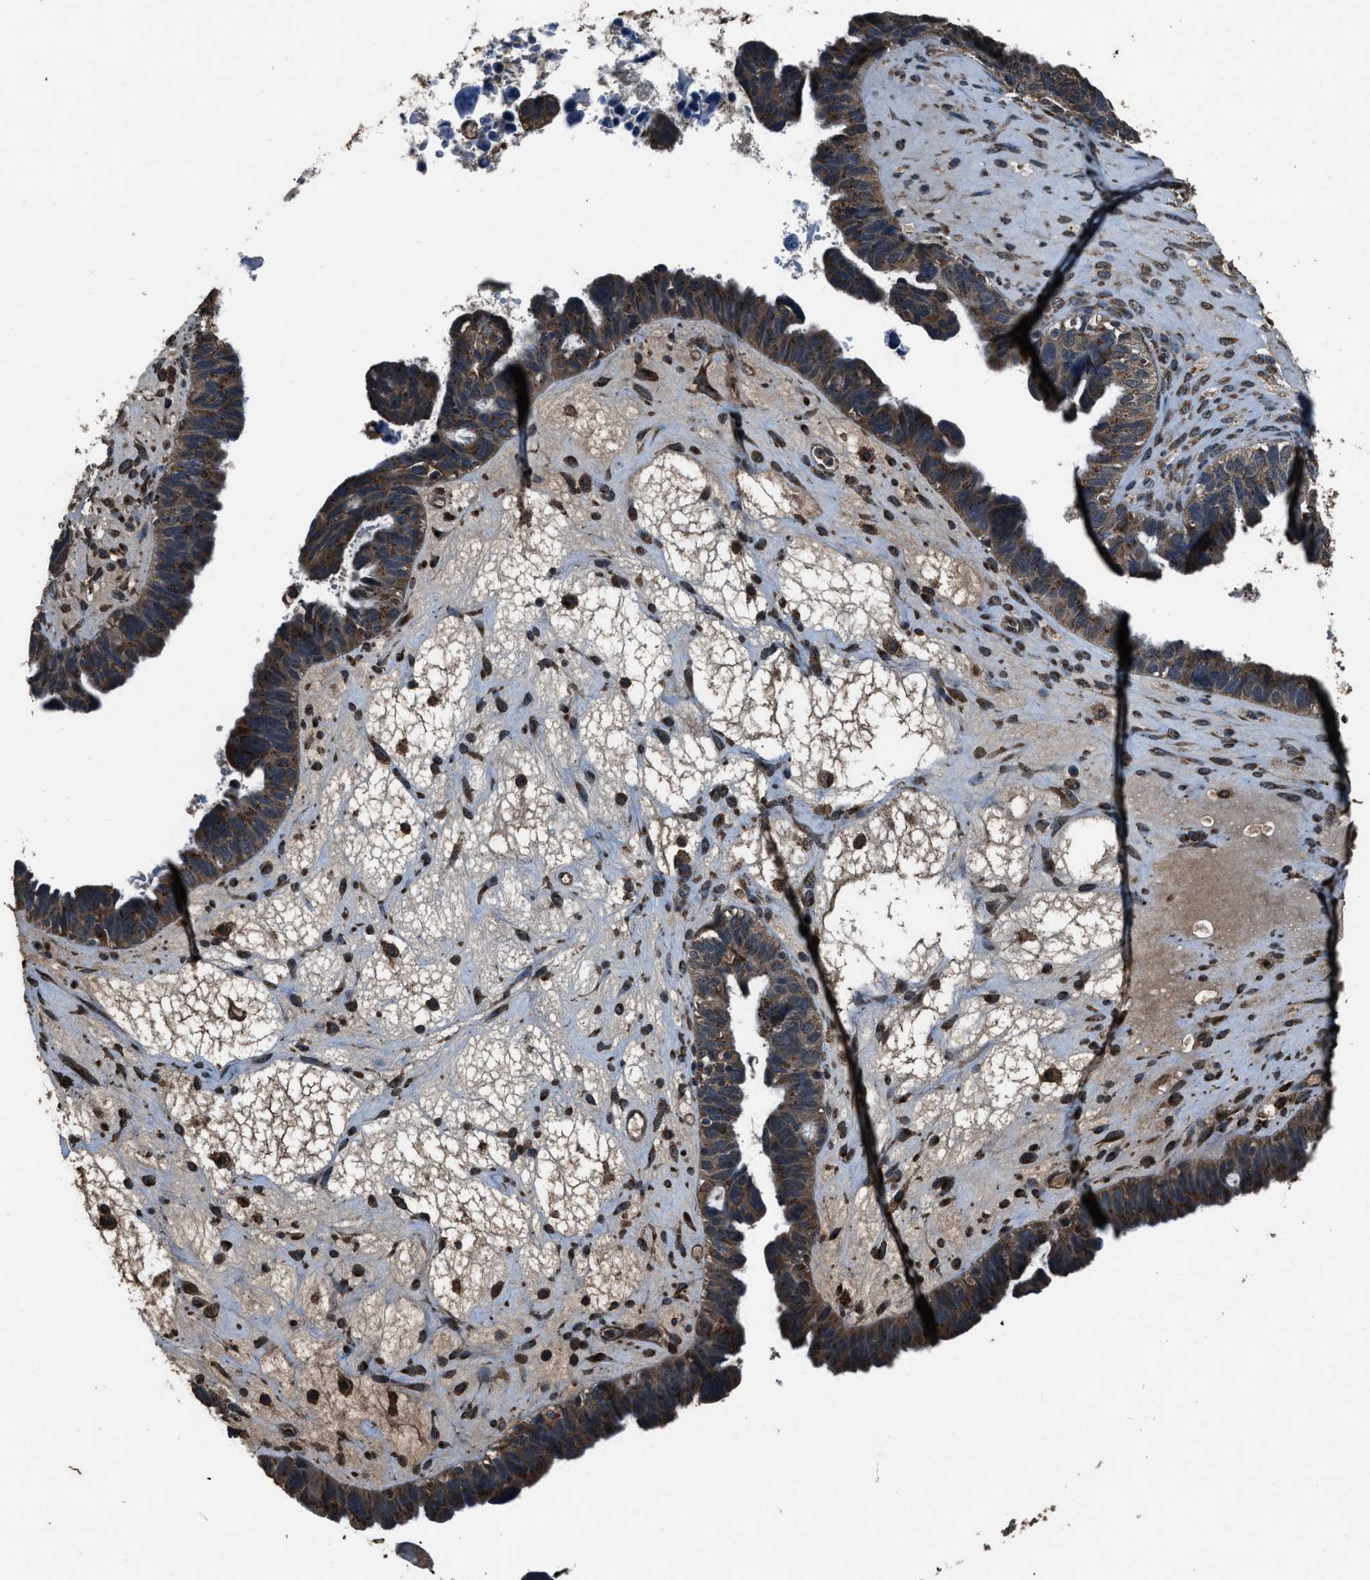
{"staining": {"intensity": "moderate", "quantity": "25%-75%", "location": "cytoplasmic/membranous"}, "tissue": "ovarian cancer", "cell_type": "Tumor cells", "image_type": "cancer", "snomed": [{"axis": "morphology", "description": "Cystadenocarcinoma, serous, NOS"}, {"axis": "topography", "description": "Ovary"}], "caption": "A brown stain shows moderate cytoplasmic/membranous staining of a protein in human ovarian cancer (serous cystadenocarcinoma) tumor cells.", "gene": "SLC38A10", "patient": {"sex": "female", "age": 79}}